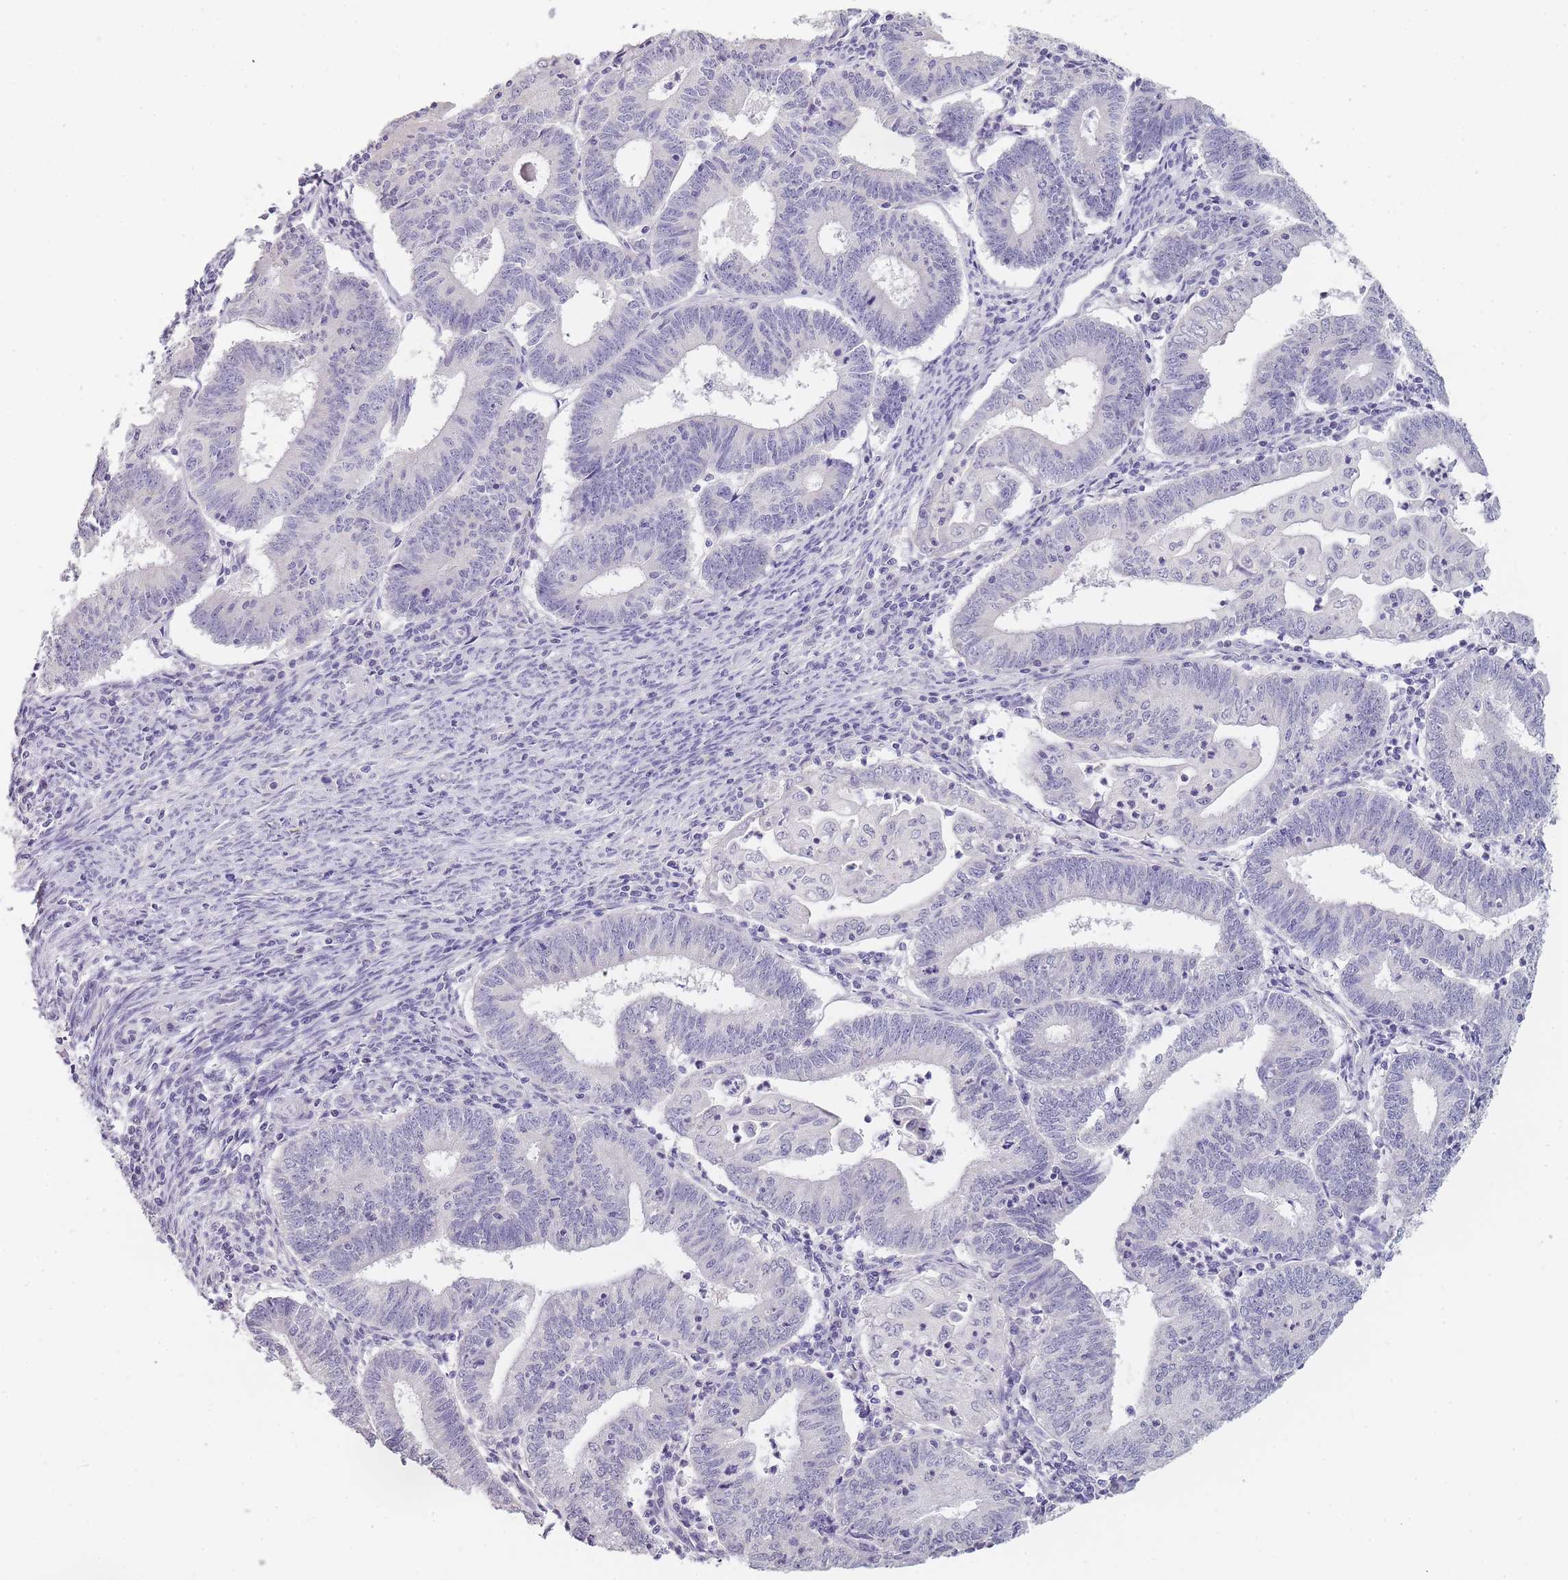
{"staining": {"intensity": "negative", "quantity": "none", "location": "none"}, "tissue": "endometrial cancer", "cell_type": "Tumor cells", "image_type": "cancer", "snomed": [{"axis": "morphology", "description": "Adenocarcinoma, NOS"}, {"axis": "topography", "description": "Endometrium"}], "caption": "Immunohistochemistry (IHC) micrograph of neoplastic tissue: adenocarcinoma (endometrial) stained with DAB (3,3'-diaminobenzidine) reveals no significant protein staining in tumor cells.", "gene": "INS", "patient": {"sex": "female", "age": 60}}